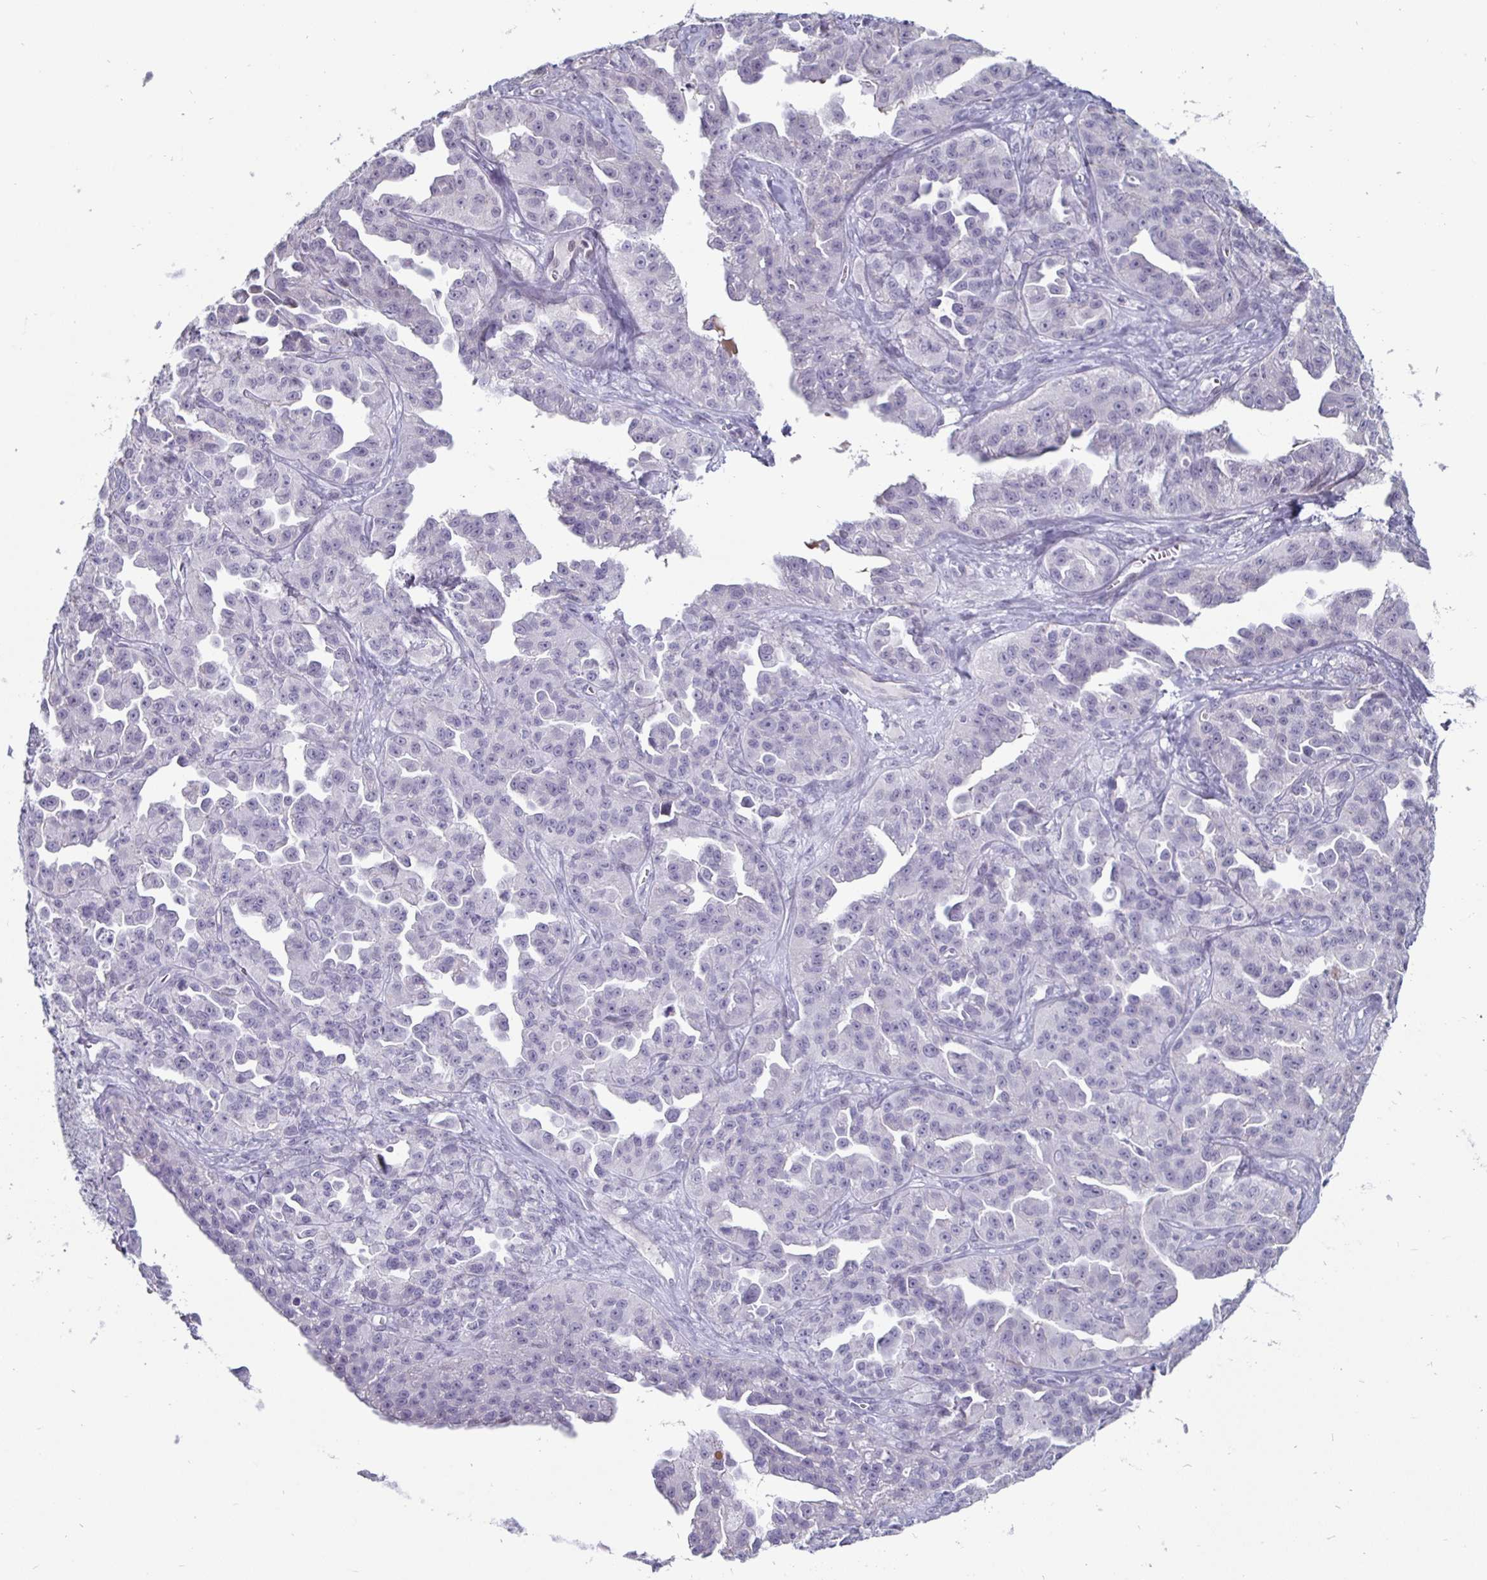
{"staining": {"intensity": "negative", "quantity": "none", "location": "none"}, "tissue": "ovarian cancer", "cell_type": "Tumor cells", "image_type": "cancer", "snomed": [{"axis": "morphology", "description": "Cystadenocarcinoma, serous, NOS"}, {"axis": "topography", "description": "Ovary"}], "caption": "The IHC image has no significant expression in tumor cells of ovarian serous cystadenocarcinoma tissue.", "gene": "OOSP2", "patient": {"sex": "female", "age": 75}}